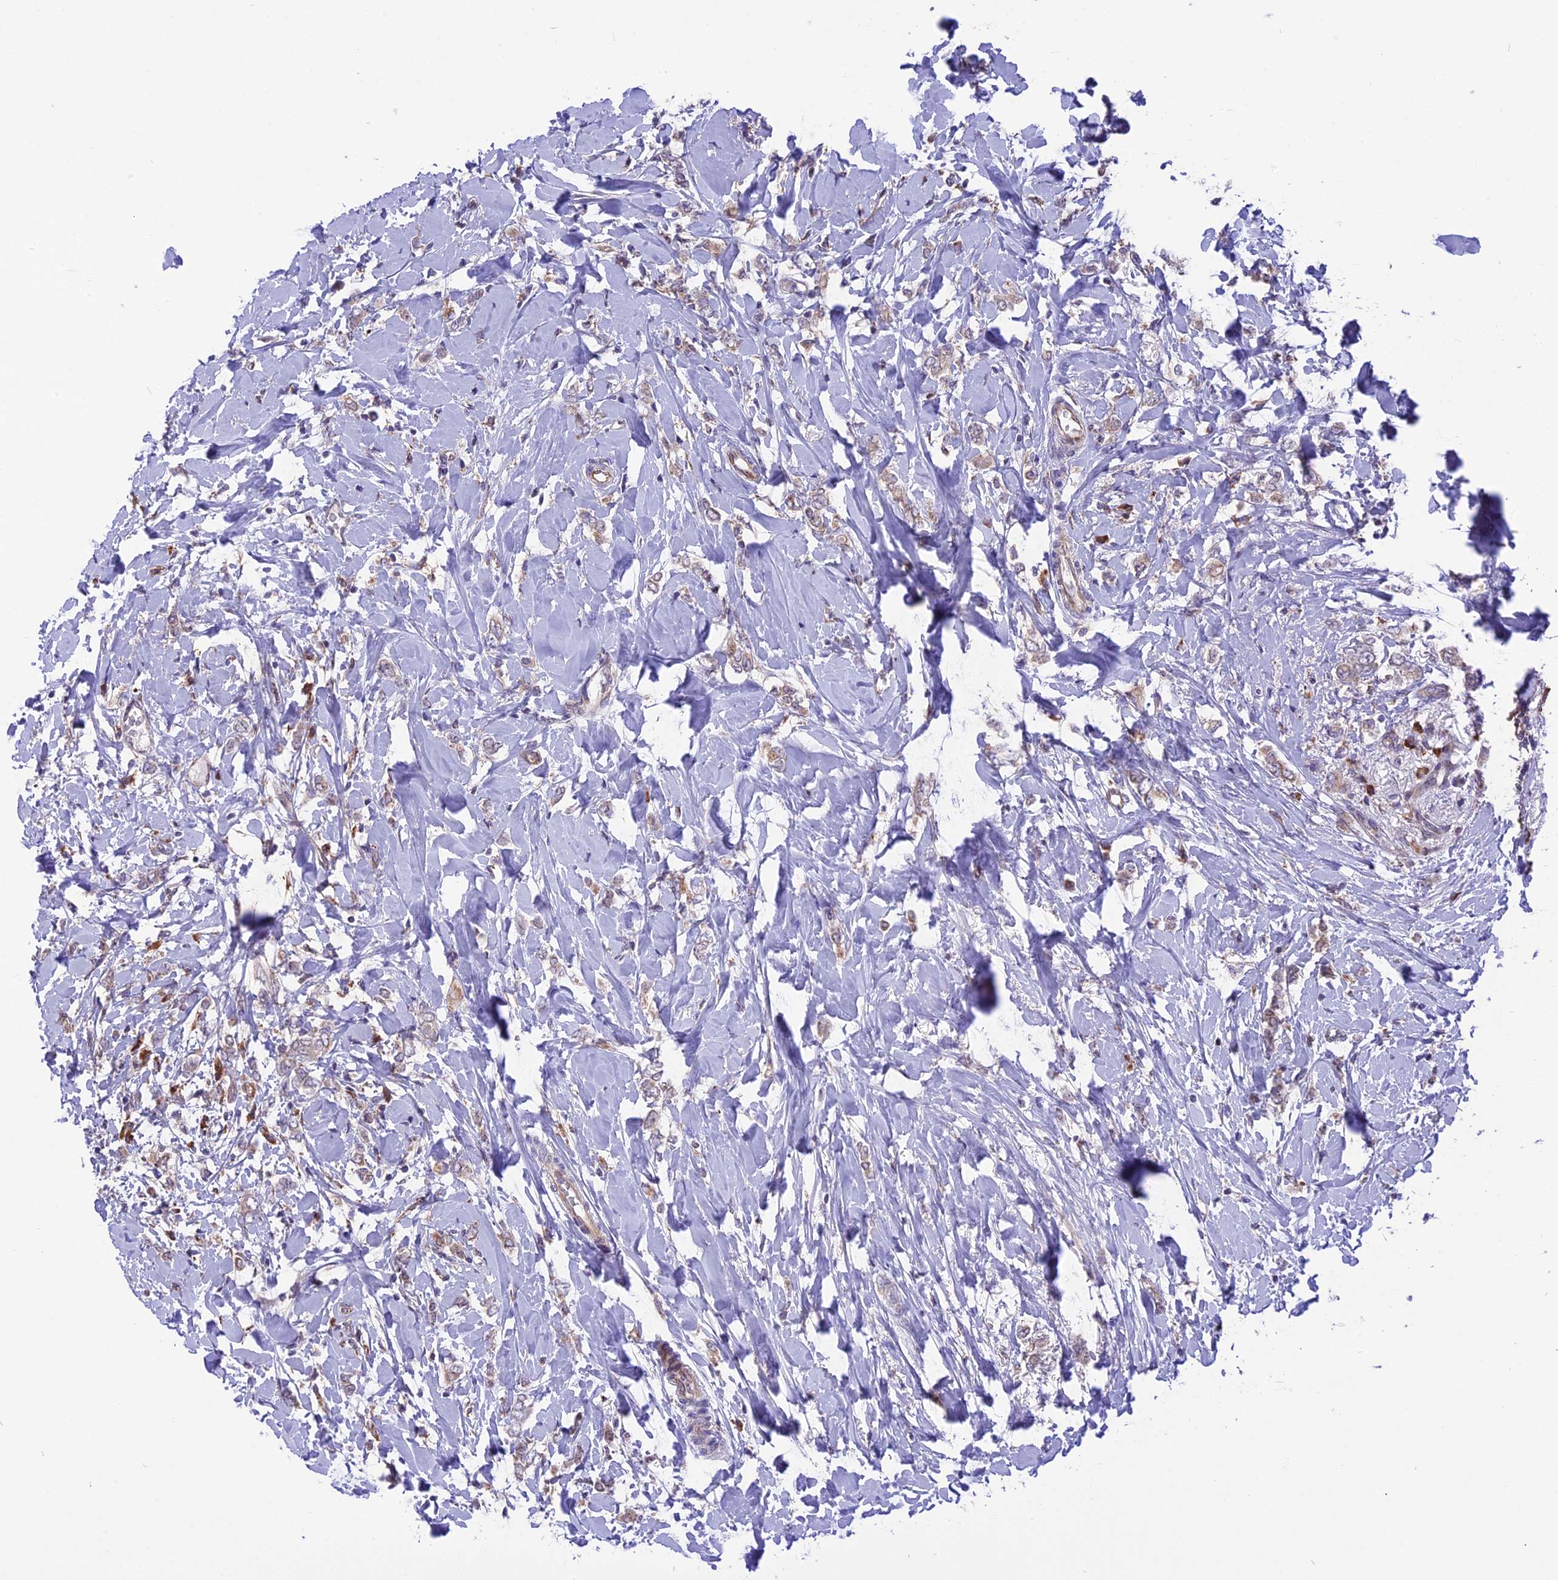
{"staining": {"intensity": "weak", "quantity": "25%-75%", "location": "cytoplasmic/membranous"}, "tissue": "breast cancer", "cell_type": "Tumor cells", "image_type": "cancer", "snomed": [{"axis": "morphology", "description": "Normal tissue, NOS"}, {"axis": "morphology", "description": "Lobular carcinoma"}, {"axis": "topography", "description": "Breast"}], "caption": "The immunohistochemical stain labels weak cytoplasmic/membranous positivity in tumor cells of breast cancer tissue. The protein is shown in brown color, while the nuclei are stained blue.", "gene": "ARMCX6", "patient": {"sex": "female", "age": 47}}